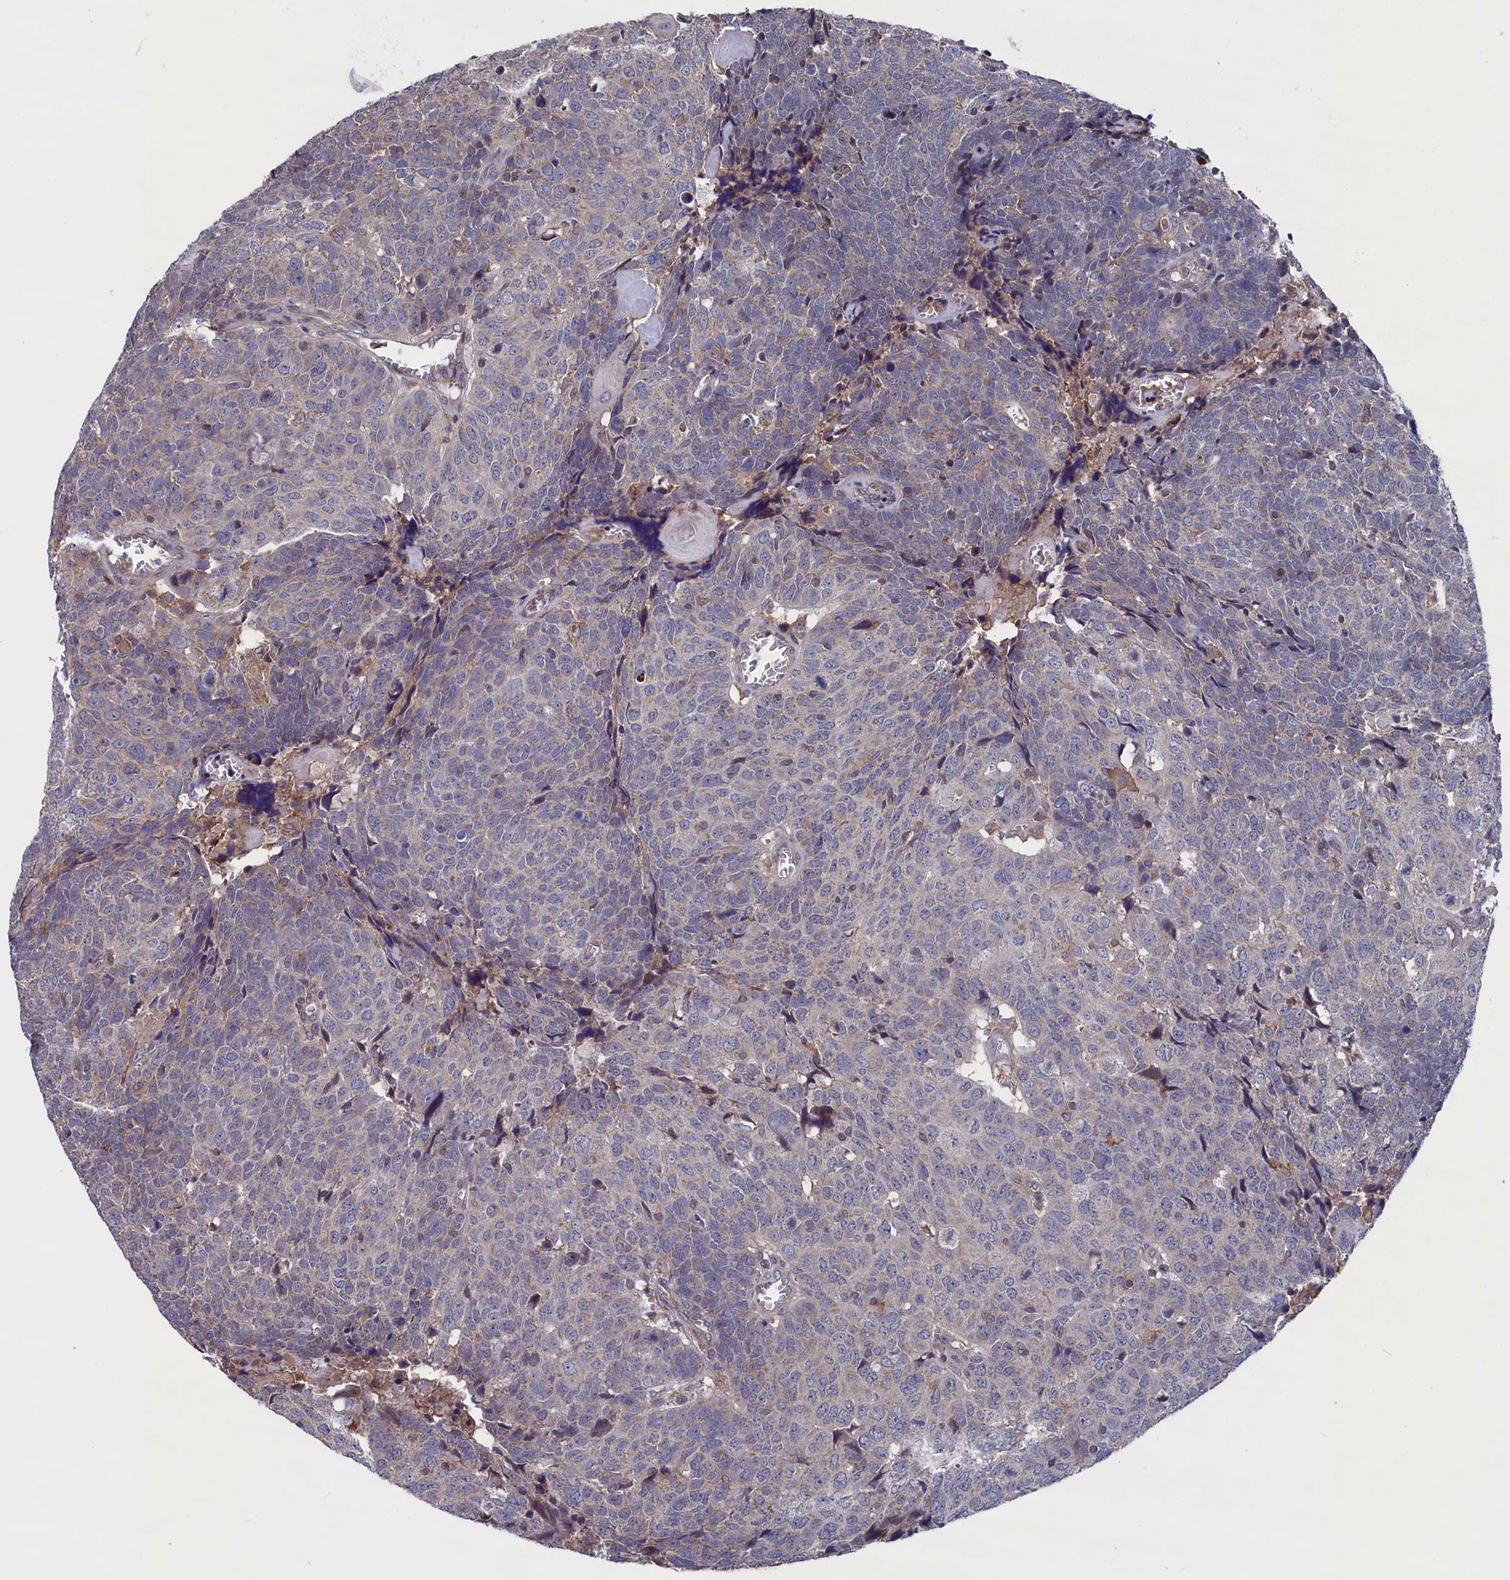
{"staining": {"intensity": "weak", "quantity": "<25%", "location": "cytoplasmic/membranous"}, "tissue": "head and neck cancer", "cell_type": "Tumor cells", "image_type": "cancer", "snomed": [{"axis": "morphology", "description": "Squamous cell carcinoma, NOS"}, {"axis": "topography", "description": "Head-Neck"}], "caption": "Tumor cells show no significant protein positivity in head and neck squamous cell carcinoma. Brightfield microscopy of IHC stained with DAB (3,3'-diaminobenzidine) (brown) and hematoxylin (blue), captured at high magnification.", "gene": "SPATA13", "patient": {"sex": "male", "age": 66}}